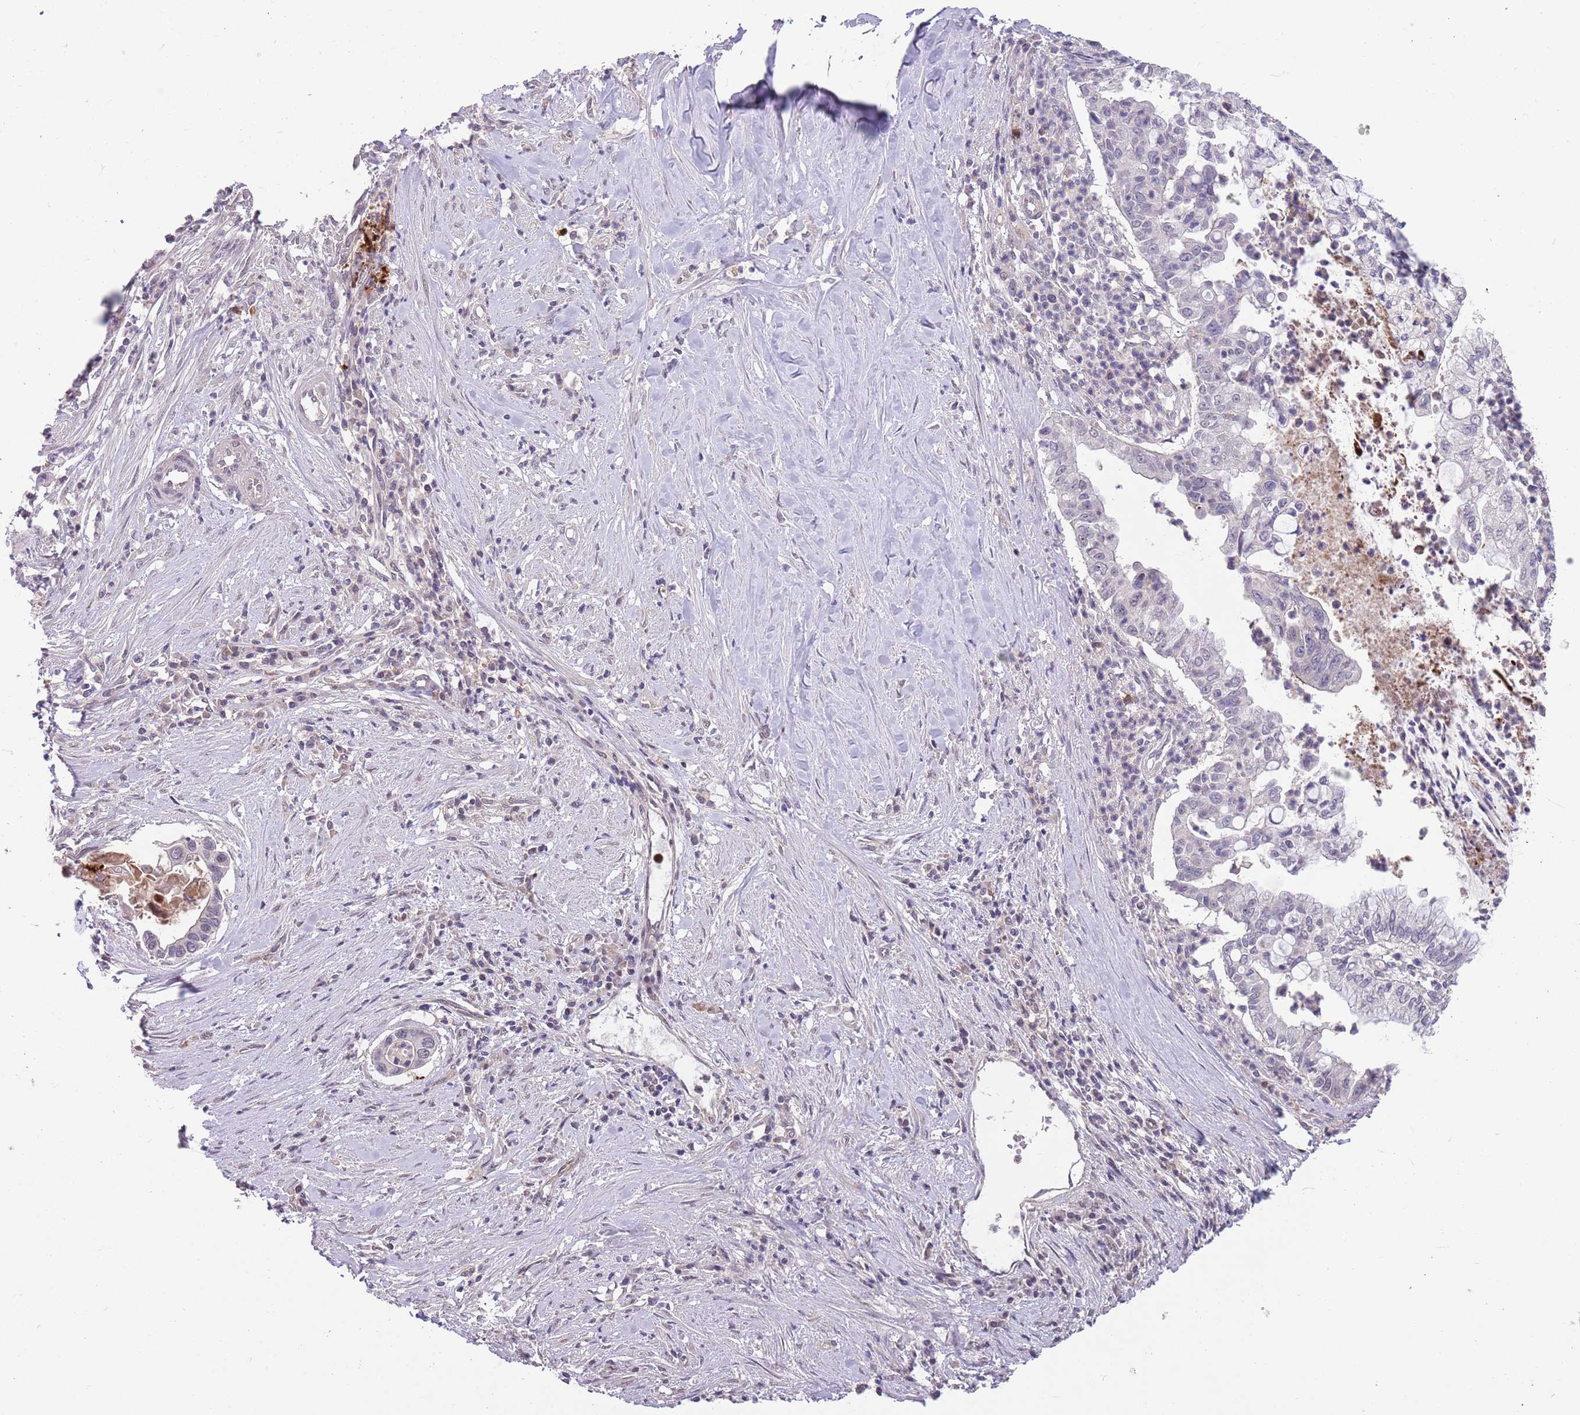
{"staining": {"intensity": "negative", "quantity": "none", "location": "none"}, "tissue": "pancreatic cancer", "cell_type": "Tumor cells", "image_type": "cancer", "snomed": [{"axis": "morphology", "description": "Adenocarcinoma, NOS"}, {"axis": "topography", "description": "Pancreas"}], "caption": "IHC of human pancreatic cancer (adenocarcinoma) demonstrates no positivity in tumor cells.", "gene": "MEI1", "patient": {"sex": "male", "age": 73}}